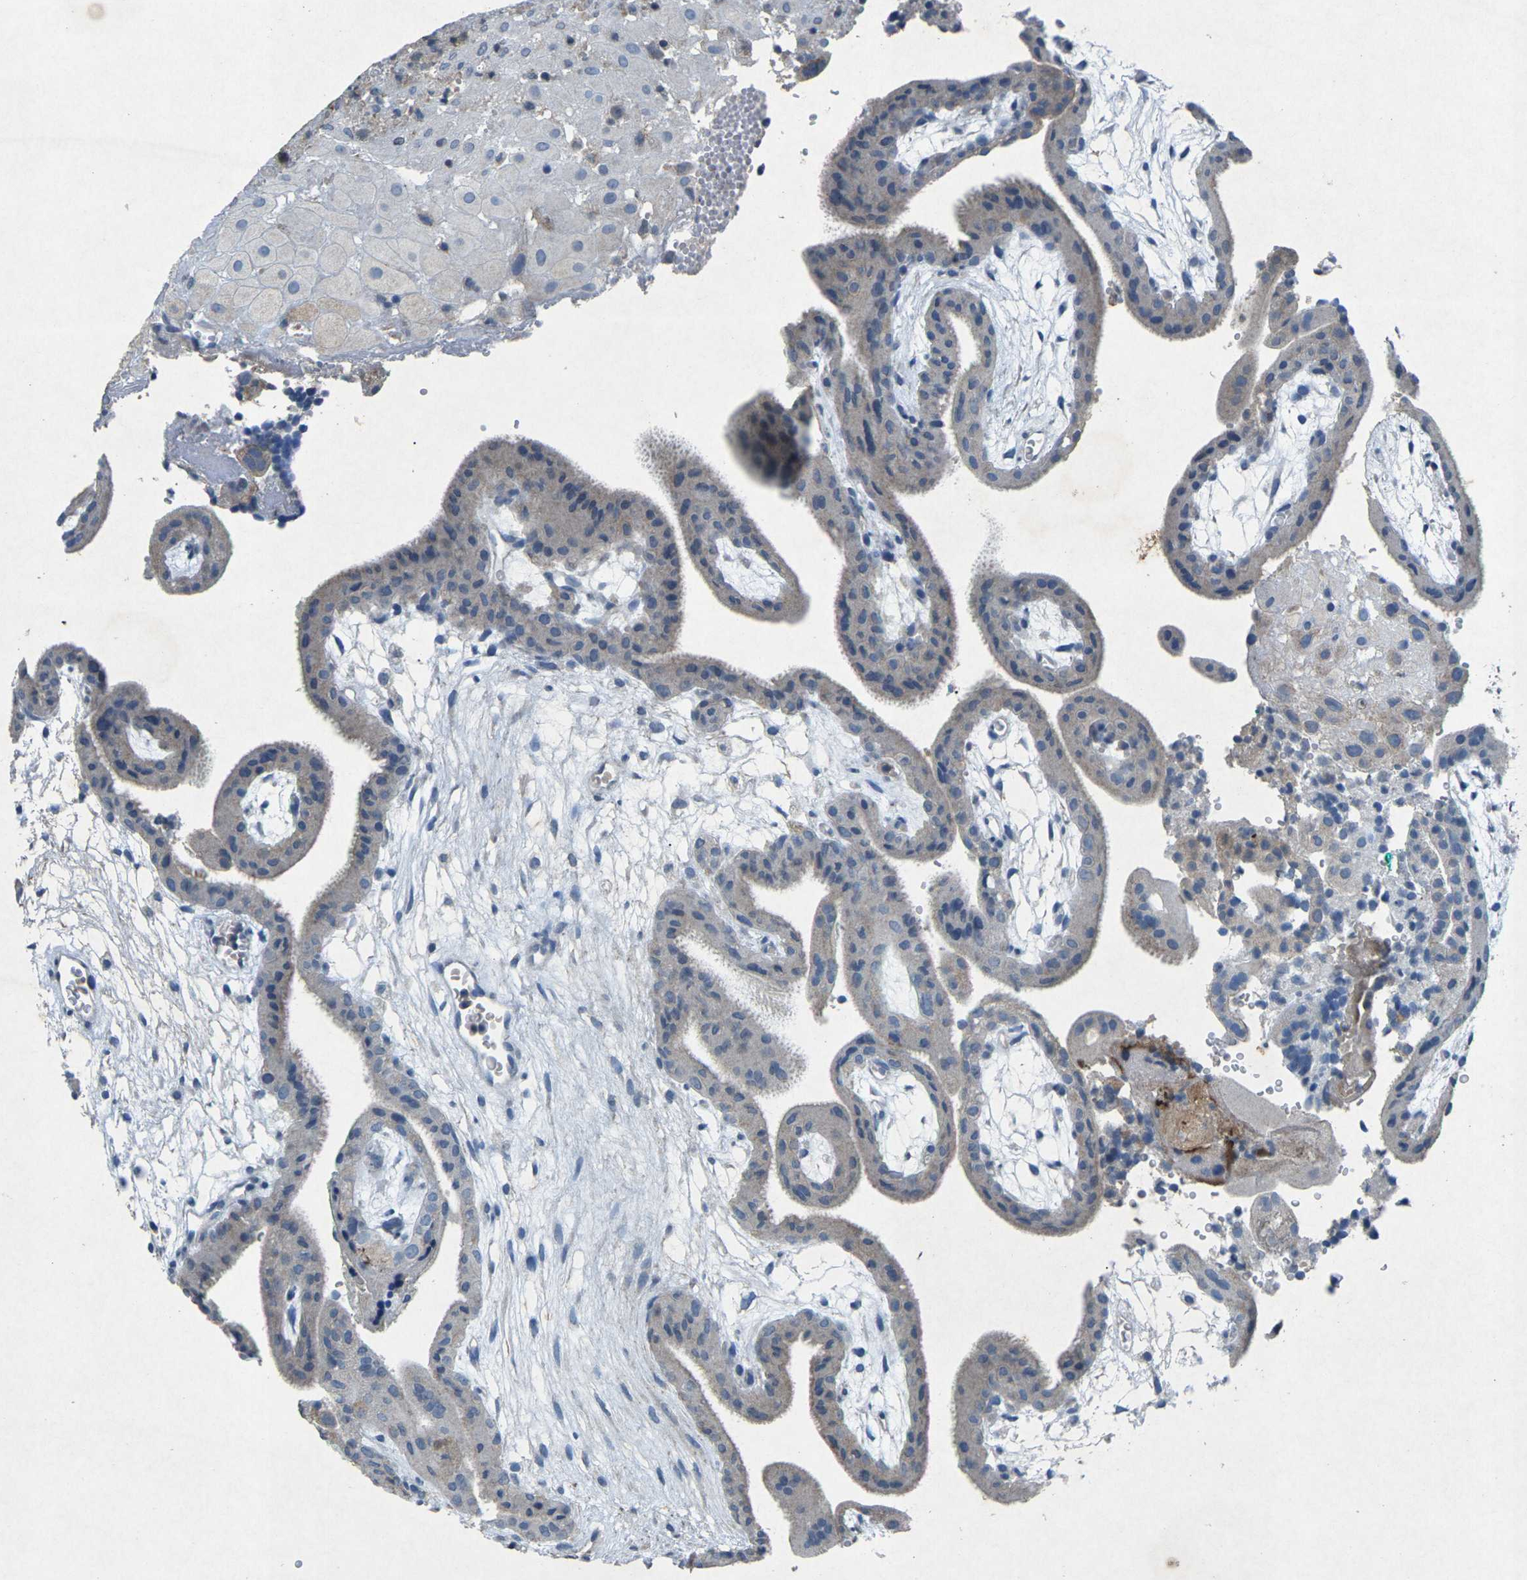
{"staining": {"intensity": "weak", "quantity": "<25%", "location": "cytoplasmic/membranous"}, "tissue": "placenta", "cell_type": "Decidual cells", "image_type": "normal", "snomed": [{"axis": "morphology", "description": "Normal tissue, NOS"}, {"axis": "topography", "description": "Placenta"}], "caption": "Immunohistochemistry (IHC) image of benign human placenta stained for a protein (brown), which shows no staining in decidual cells. The staining was performed using DAB (3,3'-diaminobenzidine) to visualize the protein expression in brown, while the nuclei were stained in blue with hematoxylin (Magnification: 20x).", "gene": "PLG", "patient": {"sex": "female", "age": 18}}